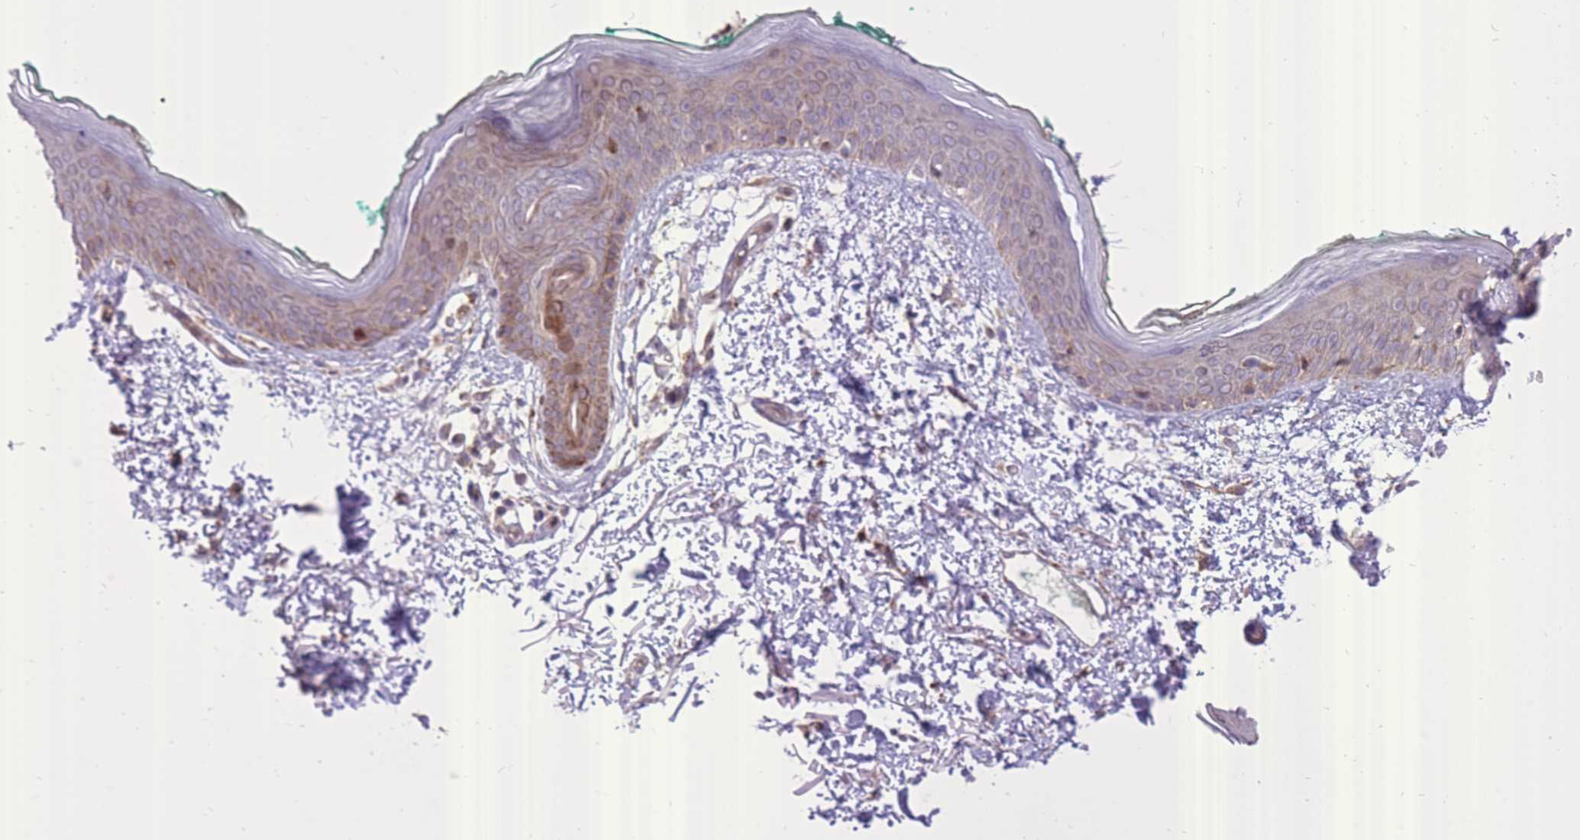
{"staining": {"intensity": "moderate", "quantity": "25%-75%", "location": "cytoplasmic/membranous"}, "tissue": "skin", "cell_type": "Fibroblasts", "image_type": "normal", "snomed": [{"axis": "morphology", "description": "Normal tissue, NOS"}, {"axis": "morphology", "description": "Malignant melanoma, NOS"}, {"axis": "topography", "description": "Skin"}], "caption": "Protein staining exhibits moderate cytoplasmic/membranous staining in about 25%-75% of fibroblasts in unremarkable skin.", "gene": "SLC4A4", "patient": {"sex": "male", "age": 62}}